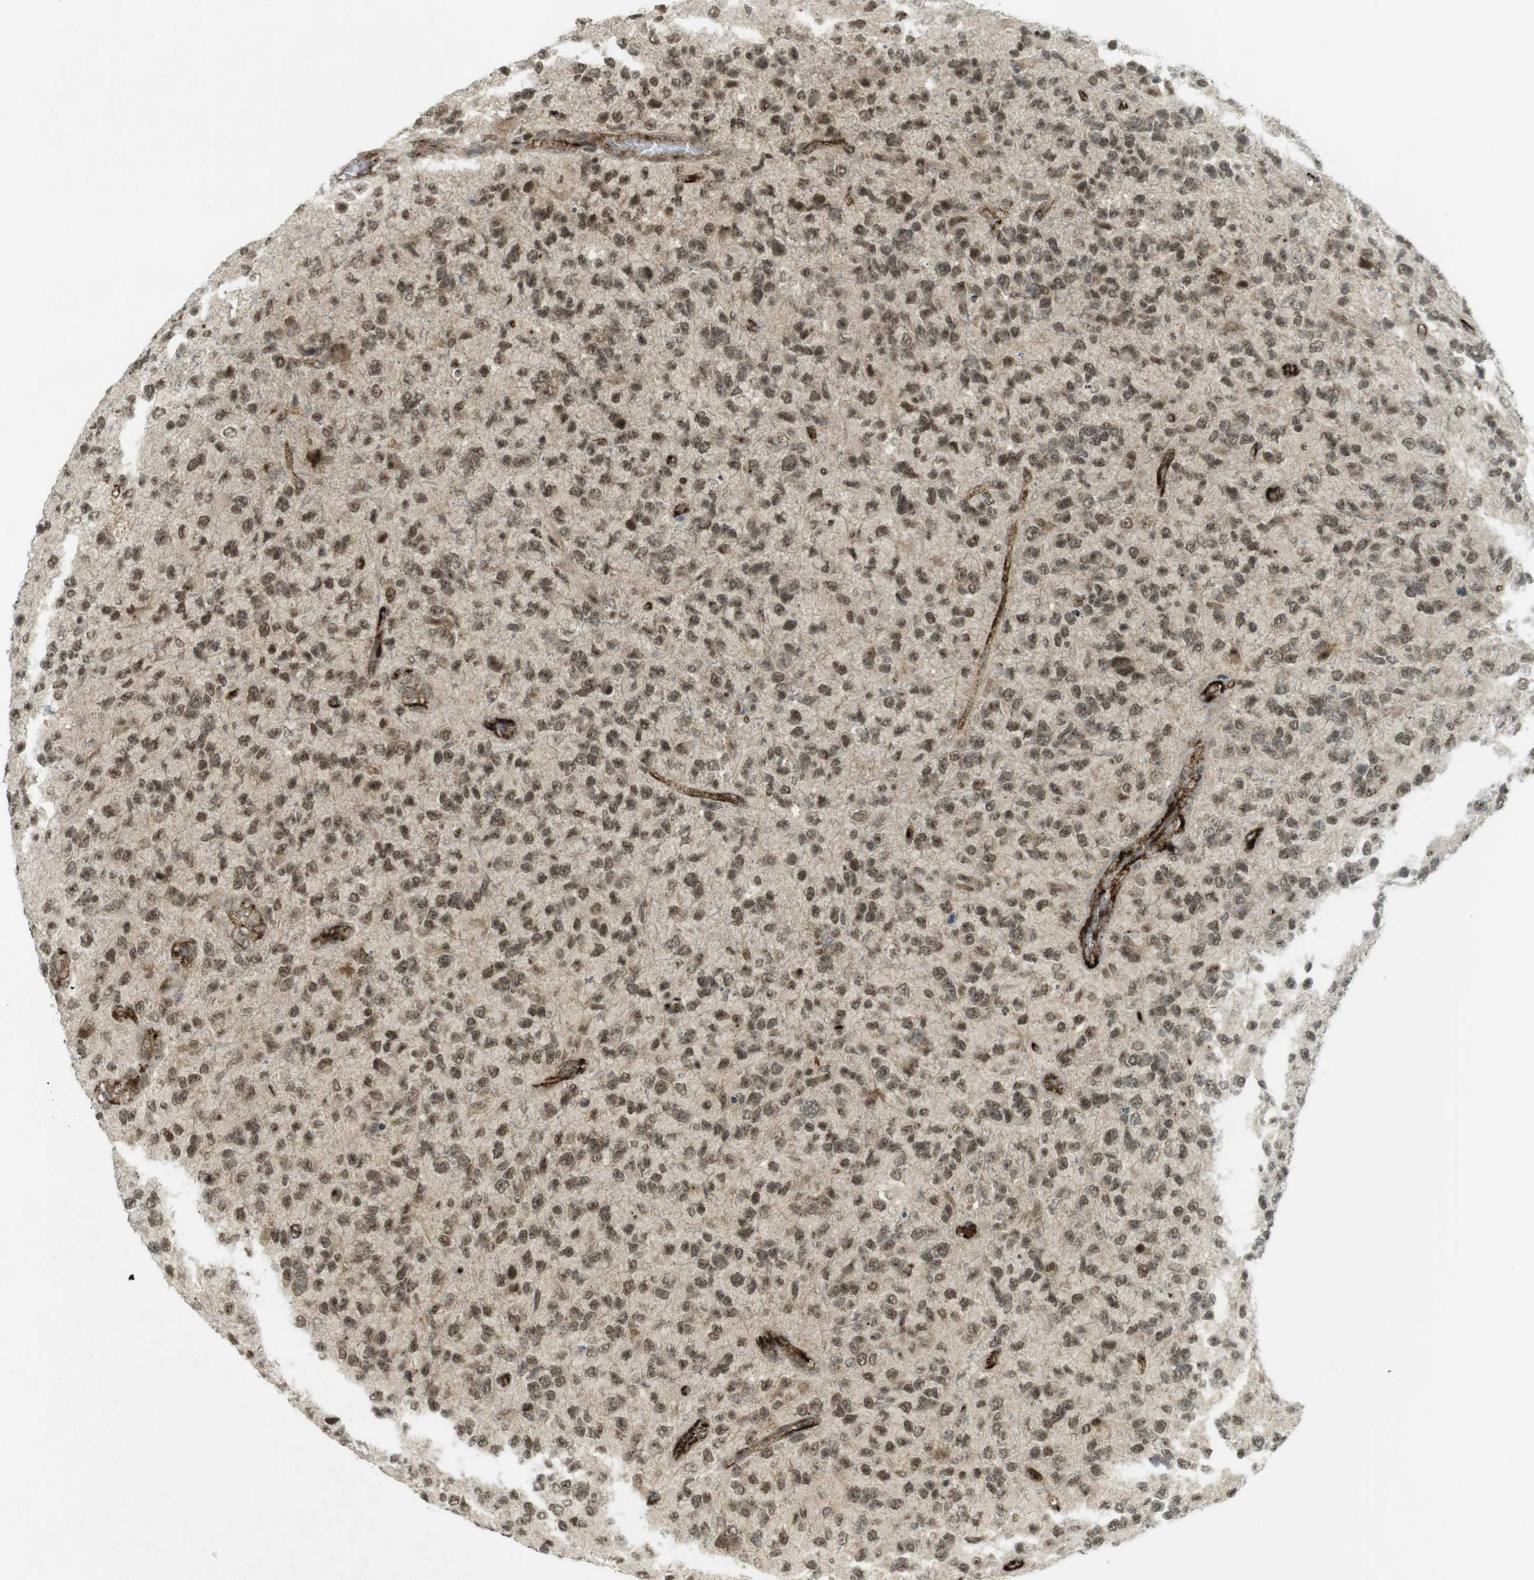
{"staining": {"intensity": "moderate", "quantity": ">75%", "location": "nuclear"}, "tissue": "glioma", "cell_type": "Tumor cells", "image_type": "cancer", "snomed": [{"axis": "morphology", "description": "Glioma, malignant, High grade"}, {"axis": "topography", "description": "Brain"}], "caption": "The image demonstrates staining of malignant high-grade glioma, revealing moderate nuclear protein staining (brown color) within tumor cells.", "gene": "PPP1R13B", "patient": {"sex": "female", "age": 58}}